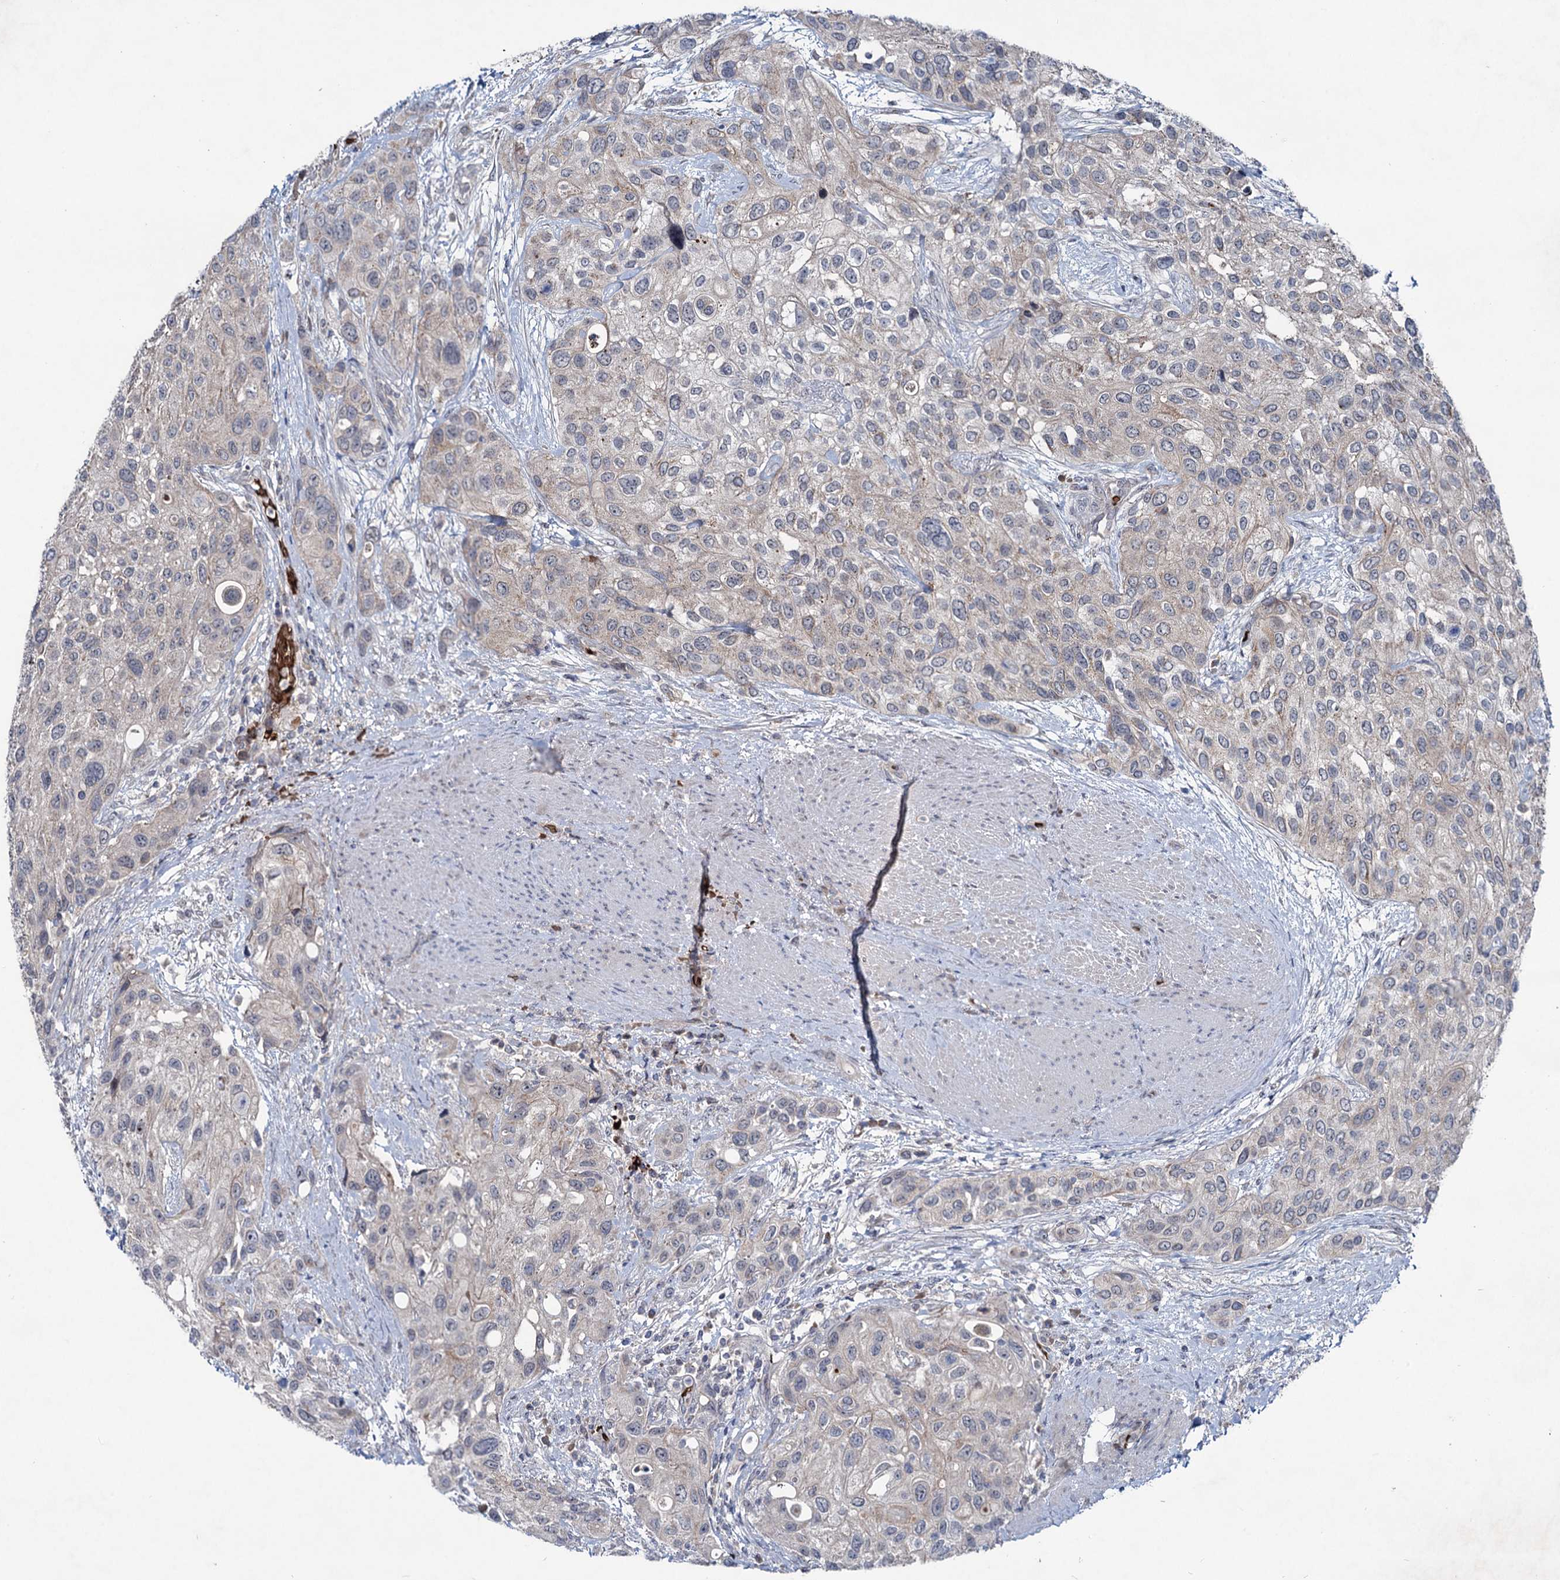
{"staining": {"intensity": "weak", "quantity": "<25%", "location": "cytoplasmic/membranous"}, "tissue": "urothelial cancer", "cell_type": "Tumor cells", "image_type": "cancer", "snomed": [{"axis": "morphology", "description": "Normal tissue, NOS"}, {"axis": "morphology", "description": "Urothelial carcinoma, High grade"}, {"axis": "topography", "description": "Vascular tissue"}, {"axis": "topography", "description": "Urinary bladder"}], "caption": "An image of human high-grade urothelial carcinoma is negative for staining in tumor cells.", "gene": "RNF6", "patient": {"sex": "female", "age": 56}}